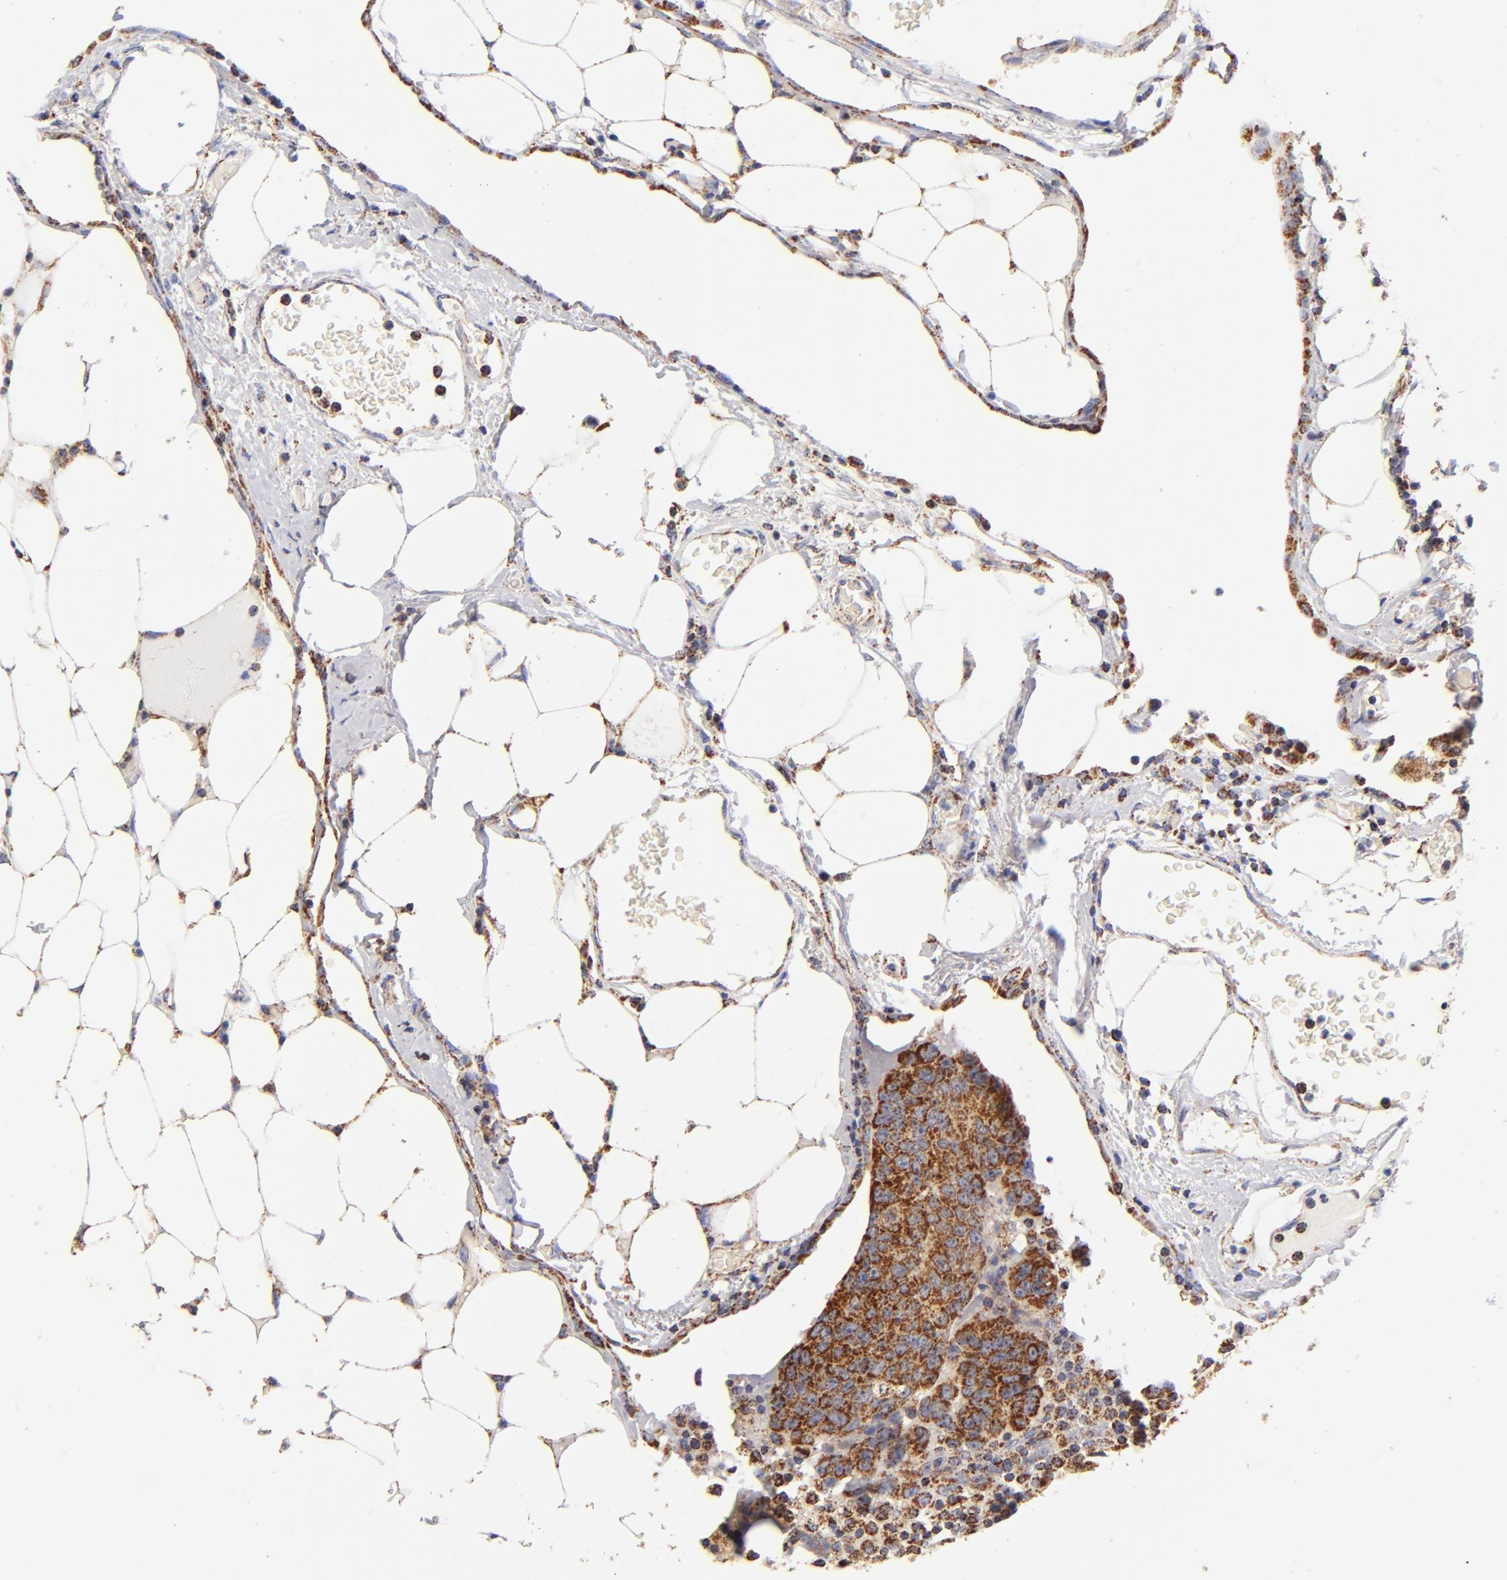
{"staining": {"intensity": "strong", "quantity": ">75%", "location": "cytoplasmic/membranous"}, "tissue": "colorectal cancer", "cell_type": "Tumor cells", "image_type": "cancer", "snomed": [{"axis": "morphology", "description": "Adenocarcinoma, NOS"}, {"axis": "topography", "description": "Colon"}], "caption": "A histopathology image showing strong cytoplasmic/membranous staining in about >75% of tumor cells in adenocarcinoma (colorectal), as visualized by brown immunohistochemical staining.", "gene": "ECHS1", "patient": {"sex": "female", "age": 86}}